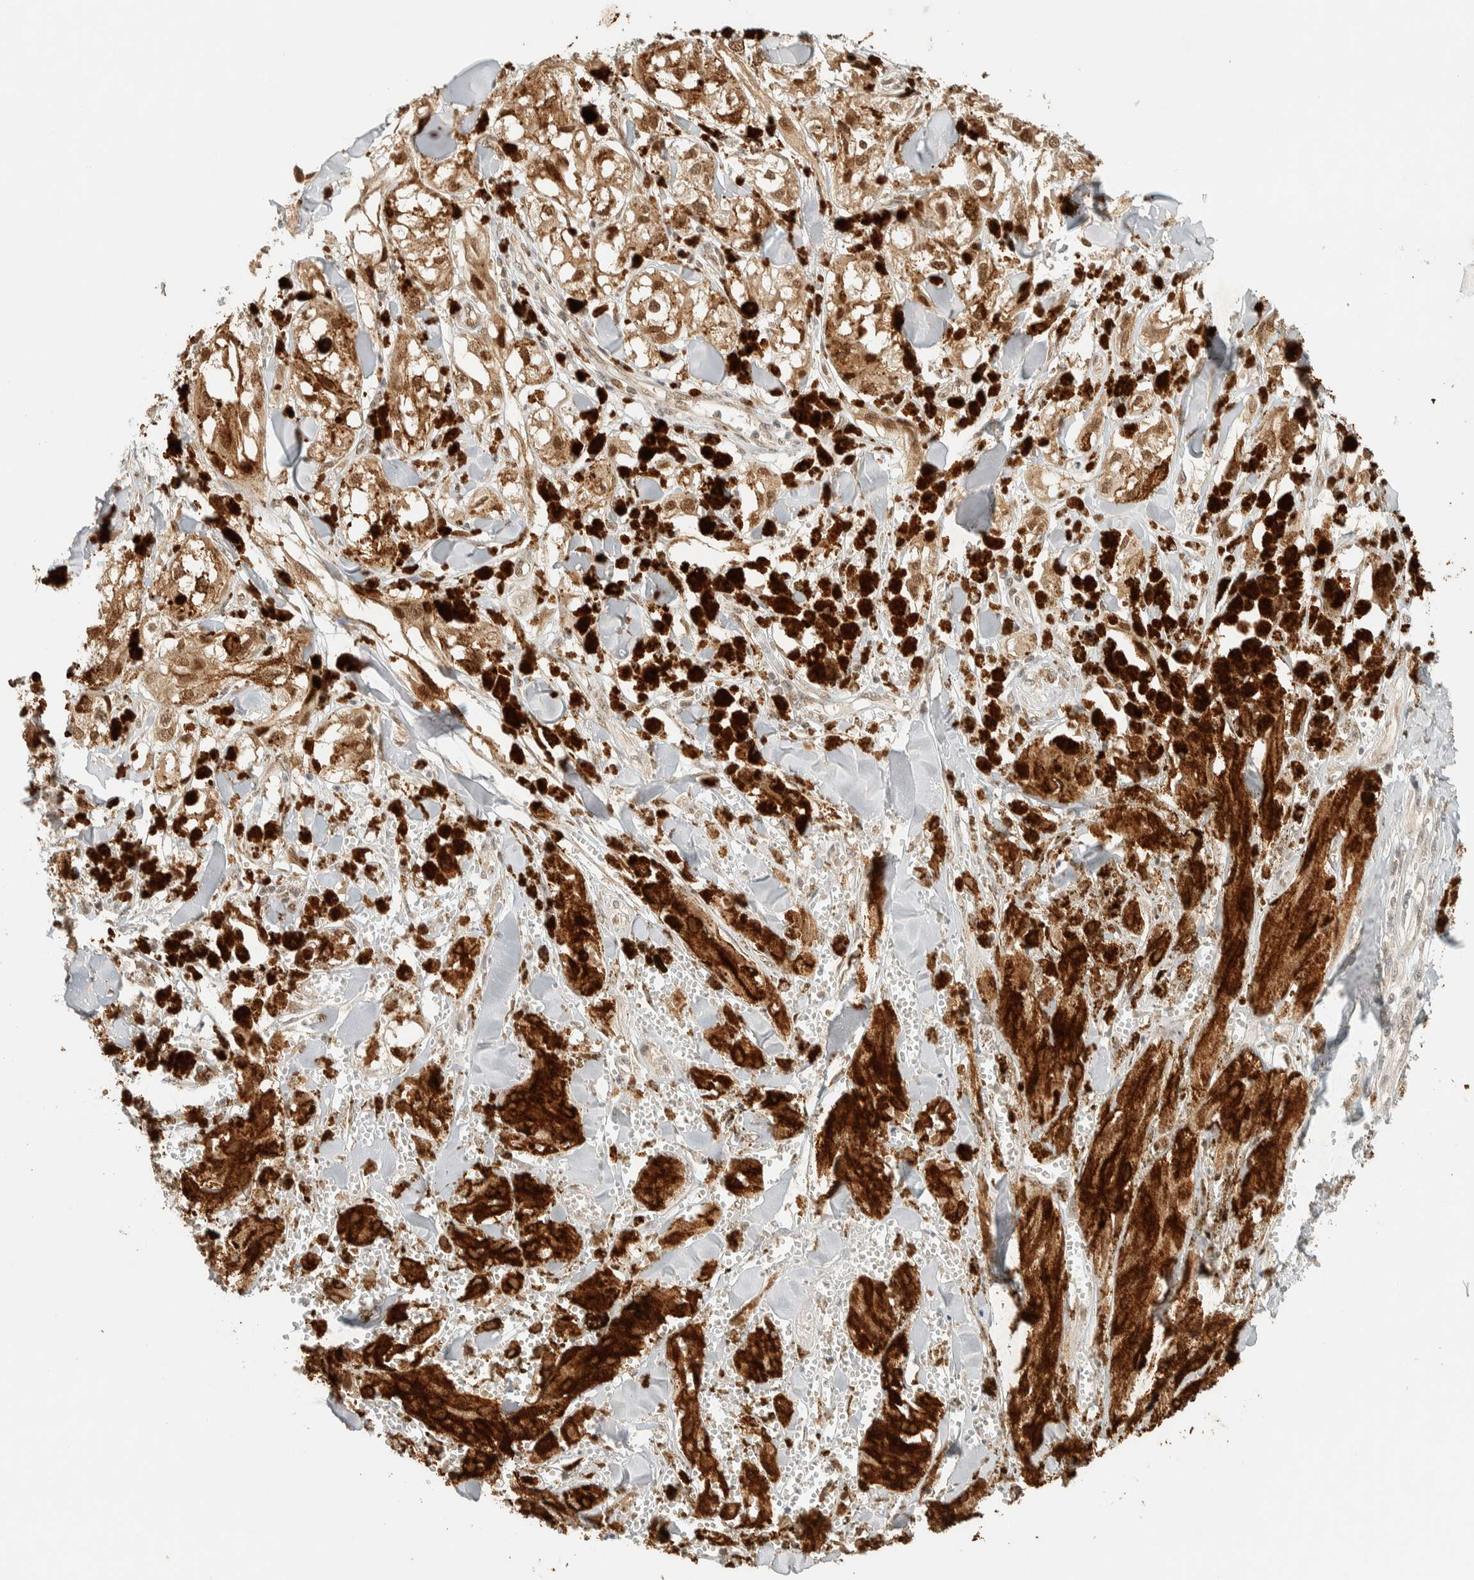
{"staining": {"intensity": "moderate", "quantity": ">75%", "location": "cytoplasmic/membranous"}, "tissue": "melanoma", "cell_type": "Tumor cells", "image_type": "cancer", "snomed": [{"axis": "morphology", "description": "Malignant melanoma, NOS"}, {"axis": "topography", "description": "Skin"}], "caption": "A micrograph of human melanoma stained for a protein reveals moderate cytoplasmic/membranous brown staining in tumor cells.", "gene": "KIFAP3", "patient": {"sex": "male", "age": 88}}